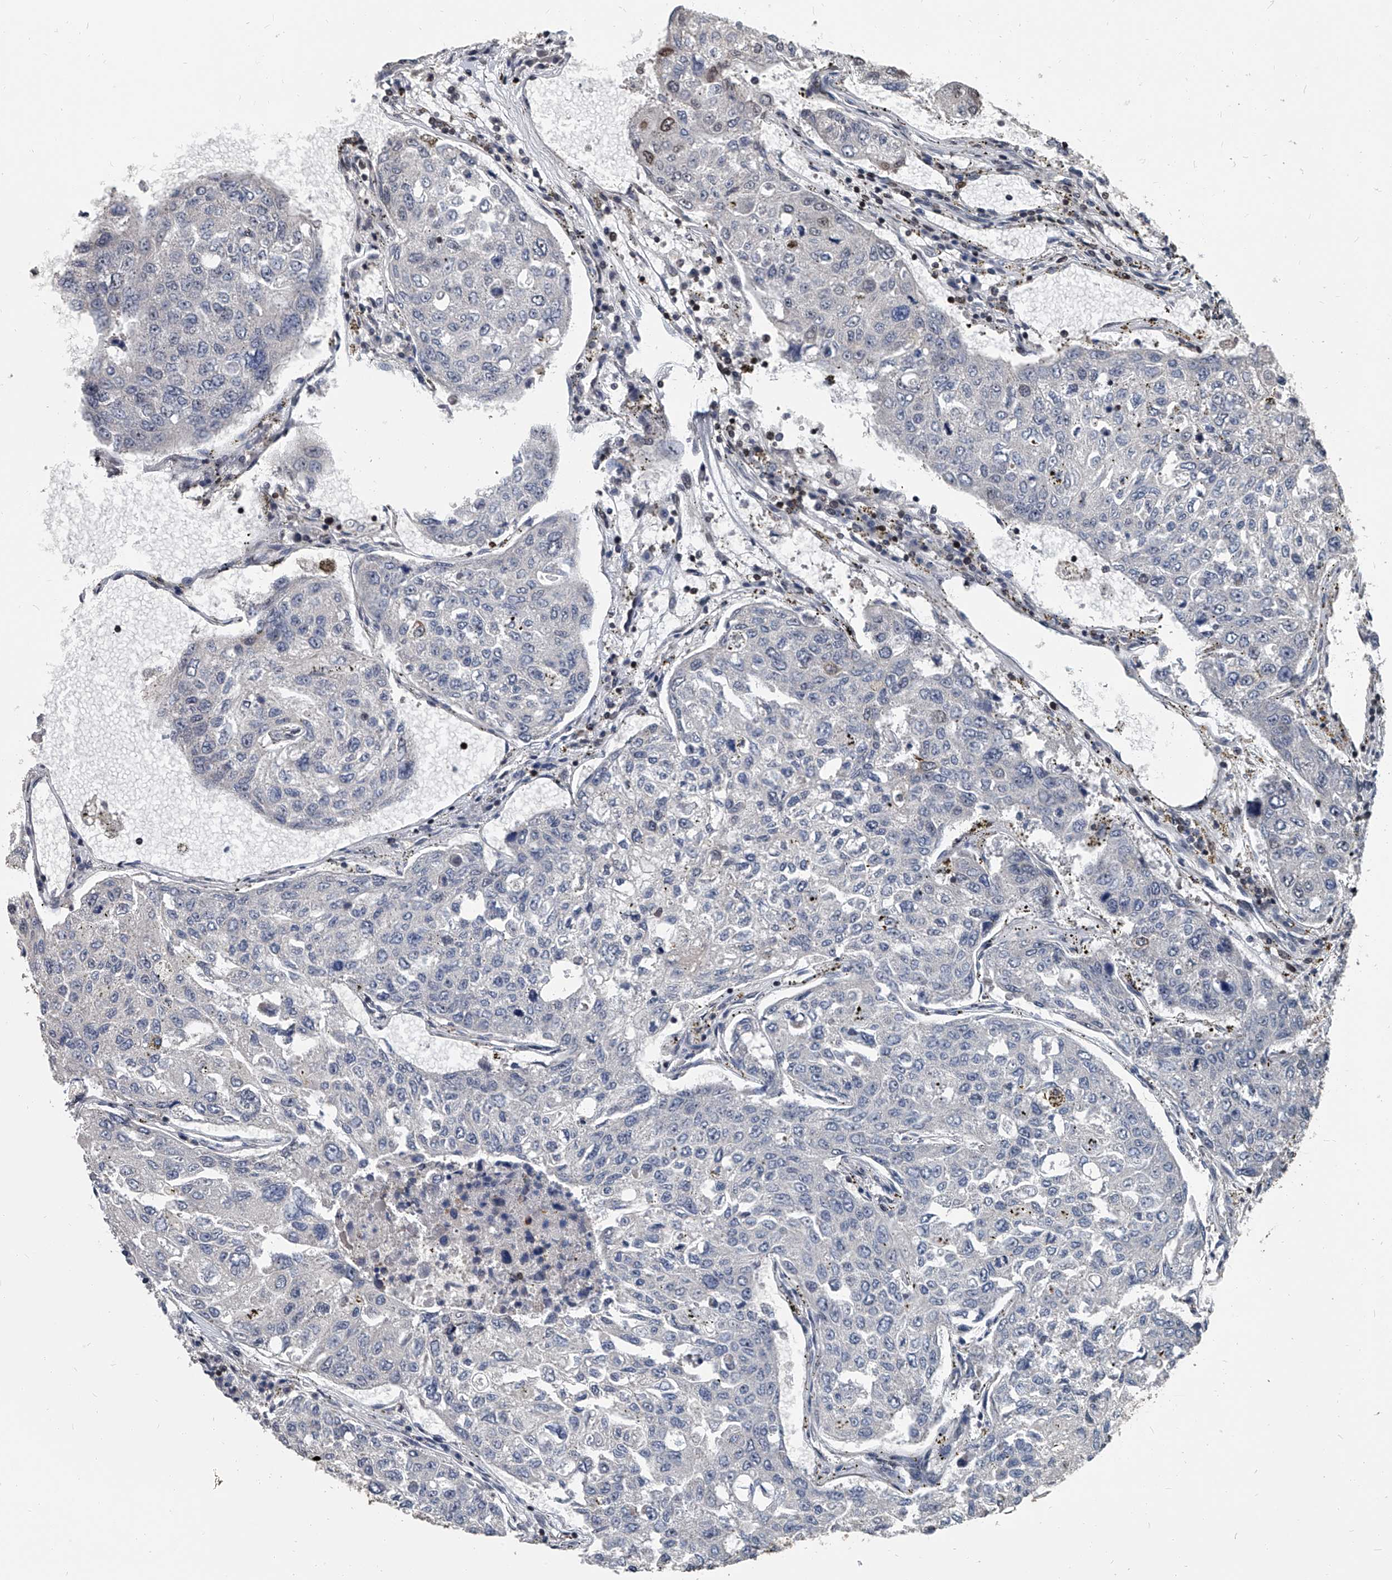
{"staining": {"intensity": "negative", "quantity": "none", "location": "none"}, "tissue": "urothelial cancer", "cell_type": "Tumor cells", "image_type": "cancer", "snomed": [{"axis": "morphology", "description": "Urothelial carcinoma, High grade"}, {"axis": "topography", "description": "Lymph node"}, {"axis": "topography", "description": "Urinary bladder"}], "caption": "IHC of human urothelial cancer exhibits no staining in tumor cells. (DAB (3,3'-diaminobenzidine) immunohistochemistry with hematoxylin counter stain).", "gene": "PHF20", "patient": {"sex": "male", "age": 51}}